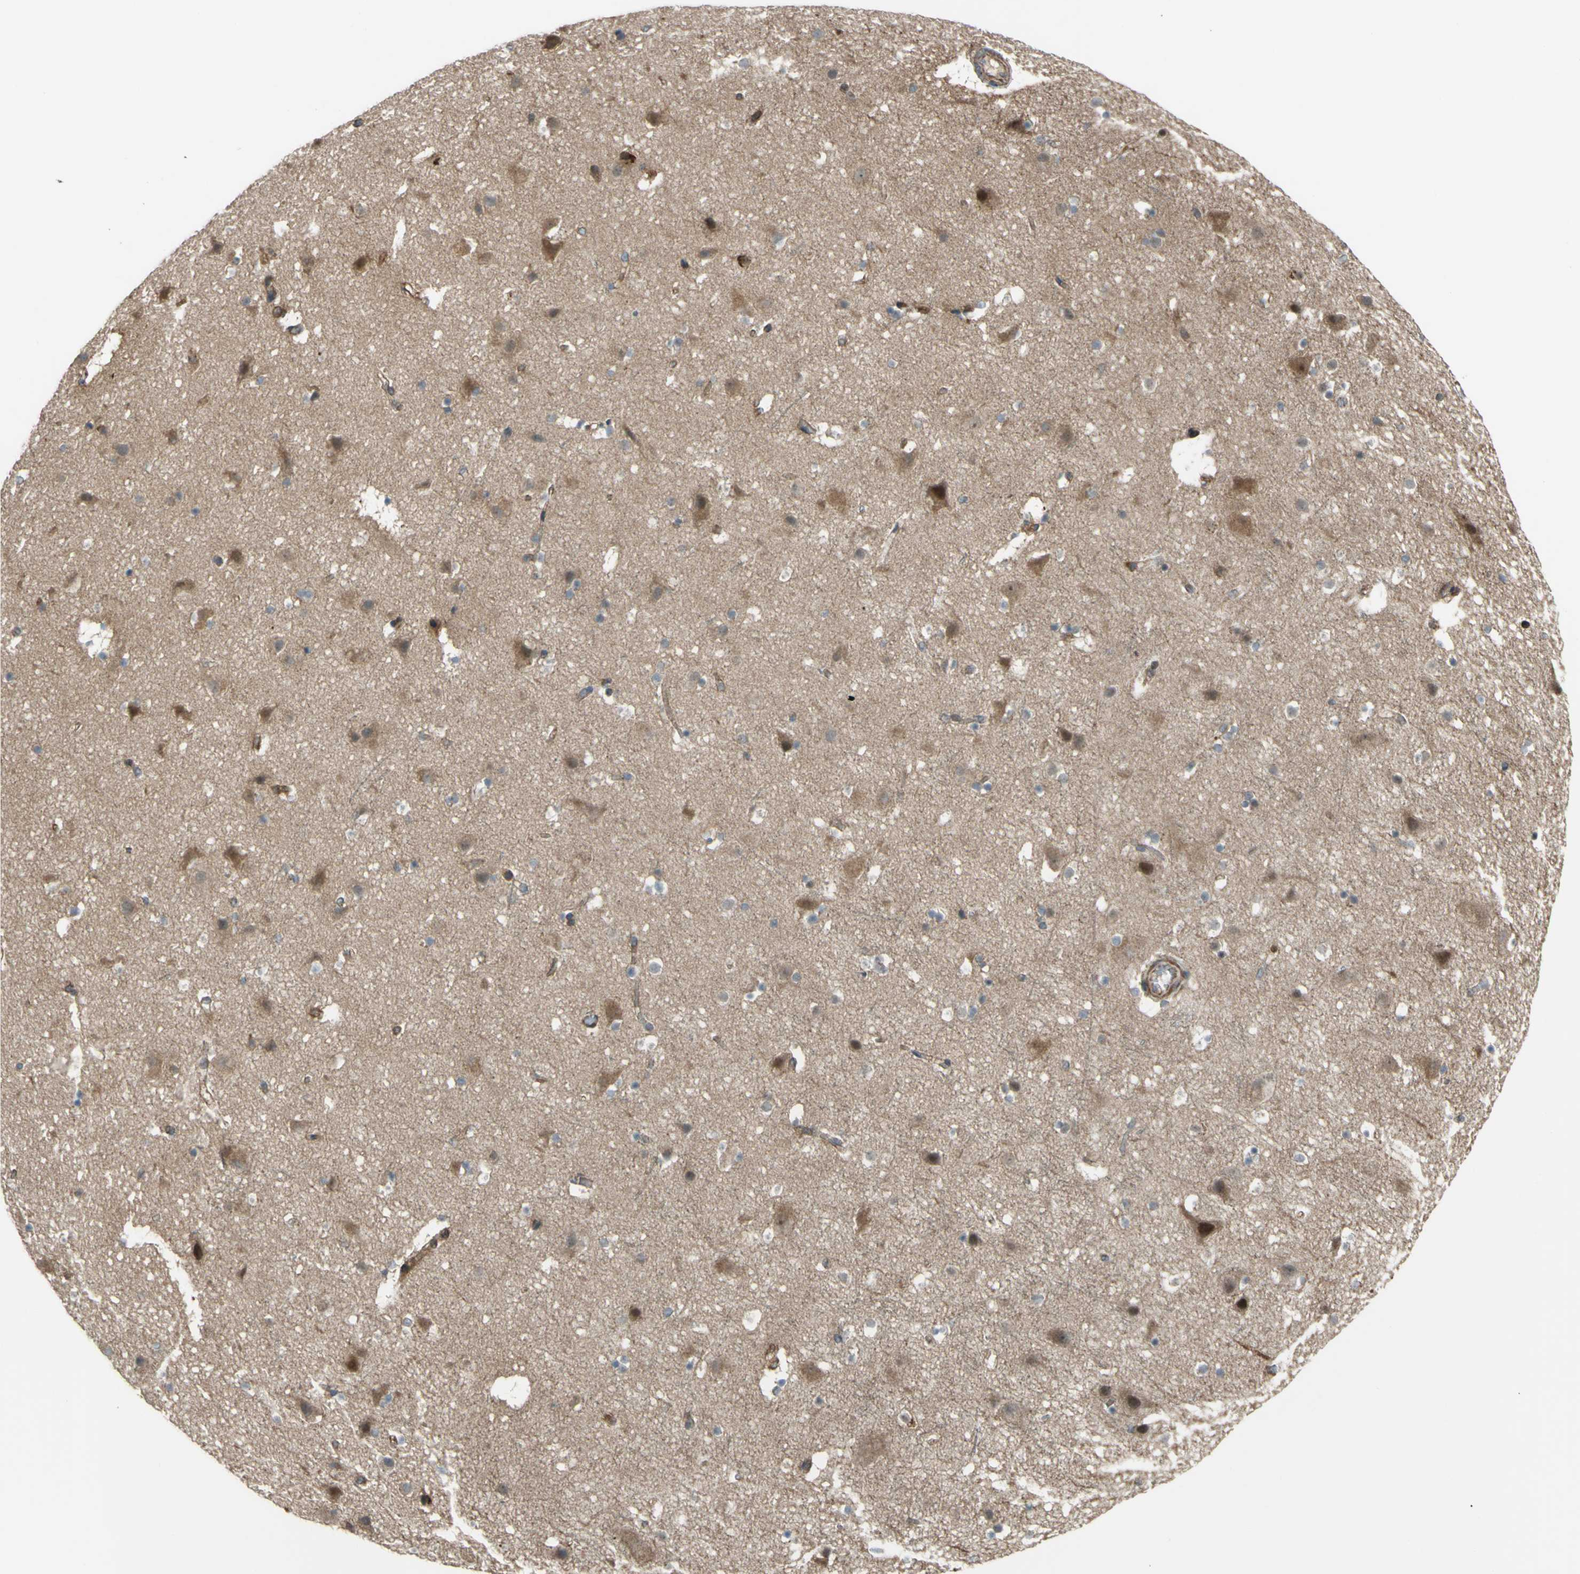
{"staining": {"intensity": "moderate", "quantity": ">75%", "location": "cytoplasmic/membranous"}, "tissue": "cerebral cortex", "cell_type": "Endothelial cells", "image_type": "normal", "snomed": [{"axis": "morphology", "description": "Normal tissue, NOS"}, {"axis": "topography", "description": "Cerebral cortex"}], "caption": "About >75% of endothelial cells in benign cerebral cortex demonstrate moderate cytoplasmic/membranous protein staining as visualized by brown immunohistochemical staining.", "gene": "FLII", "patient": {"sex": "male", "age": 45}}